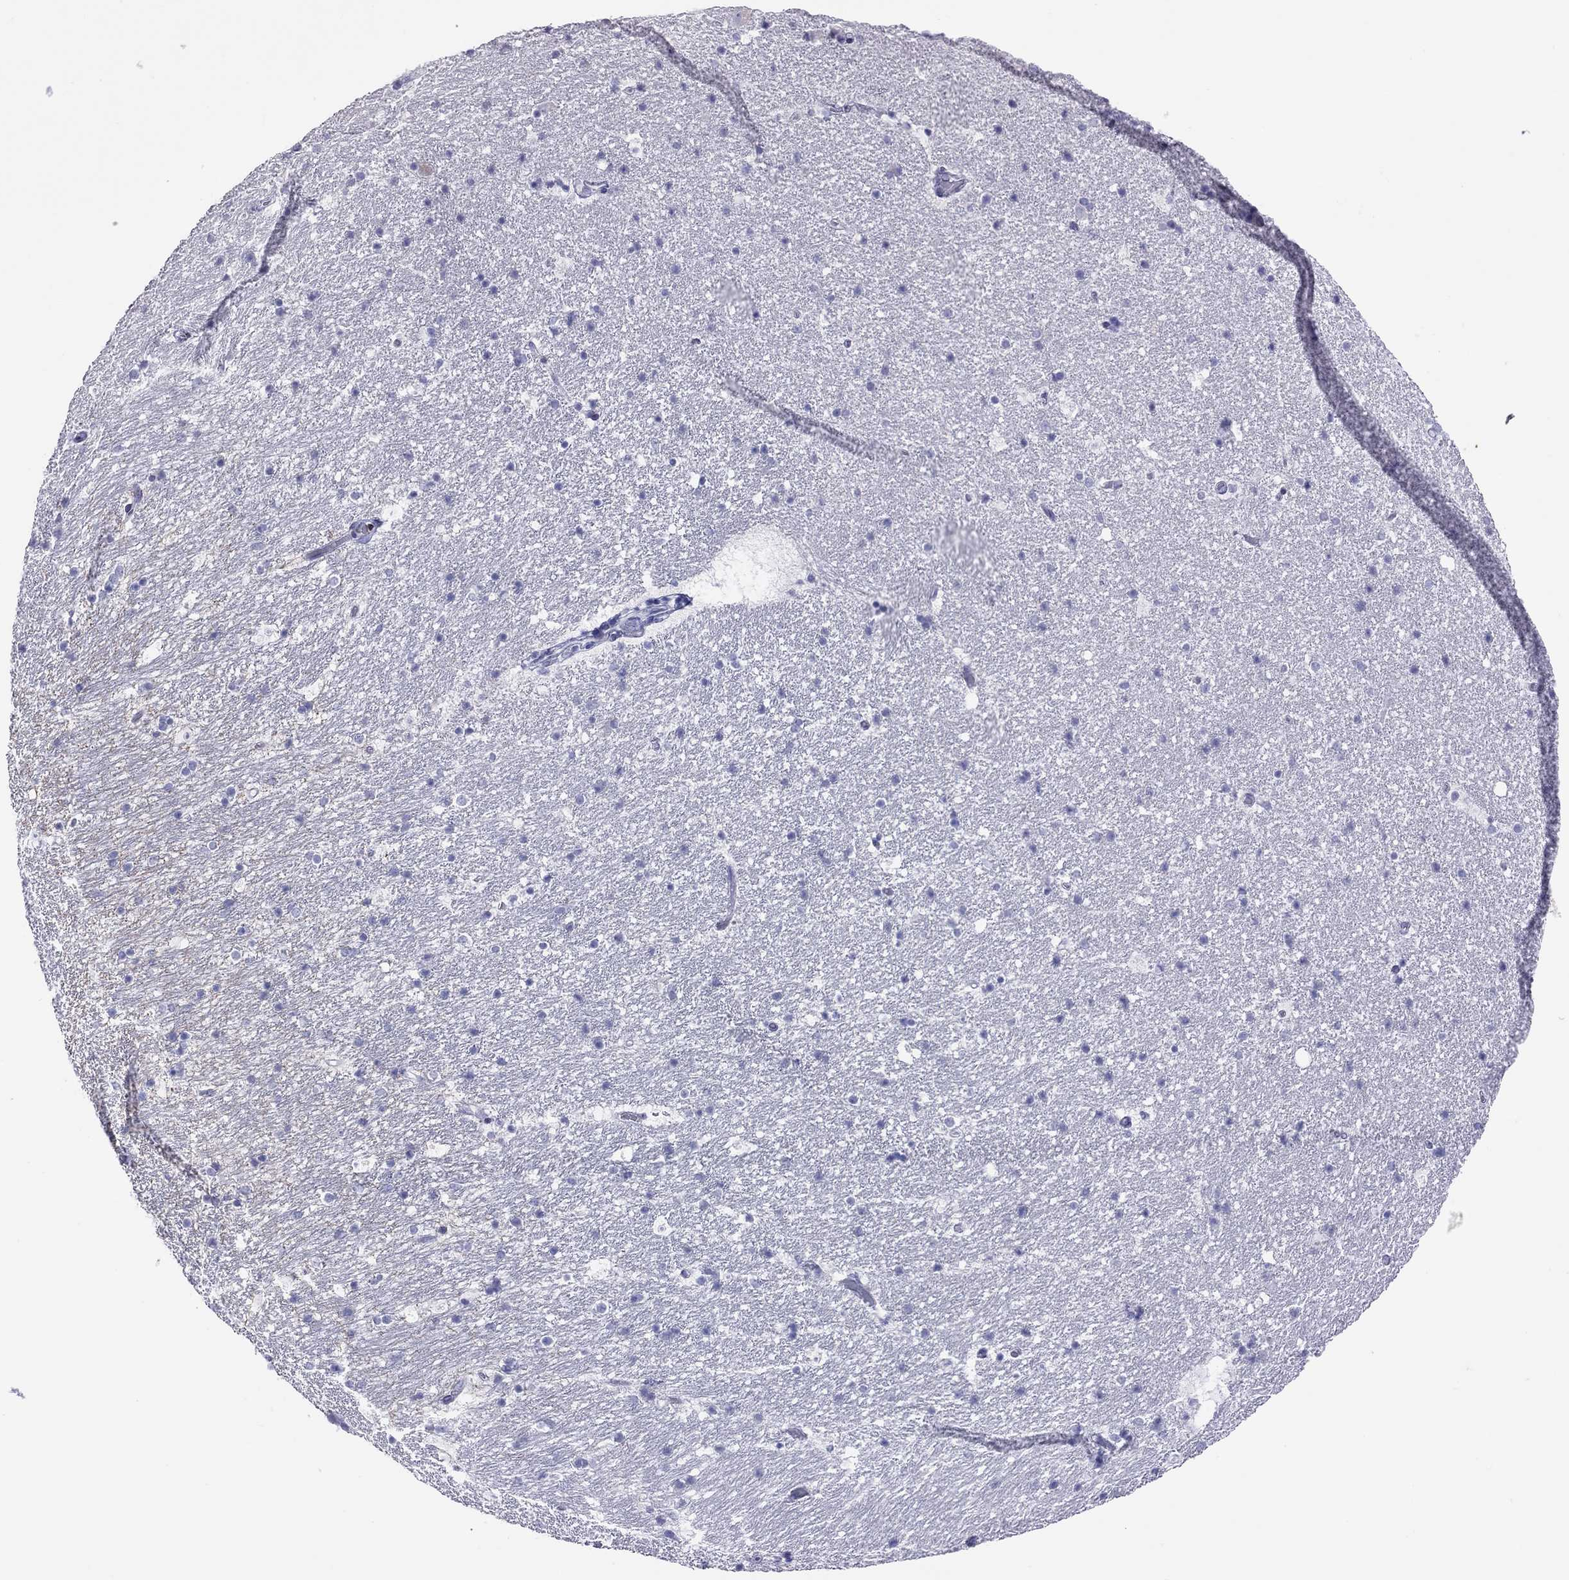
{"staining": {"intensity": "negative", "quantity": "none", "location": "none"}, "tissue": "hippocampus", "cell_type": "Glial cells", "image_type": "normal", "snomed": [{"axis": "morphology", "description": "Normal tissue, NOS"}, {"axis": "topography", "description": "Hippocampus"}], "caption": "The immunohistochemistry (IHC) micrograph has no significant positivity in glial cells of hippocampus.", "gene": "STAG3", "patient": {"sex": "male", "age": 51}}